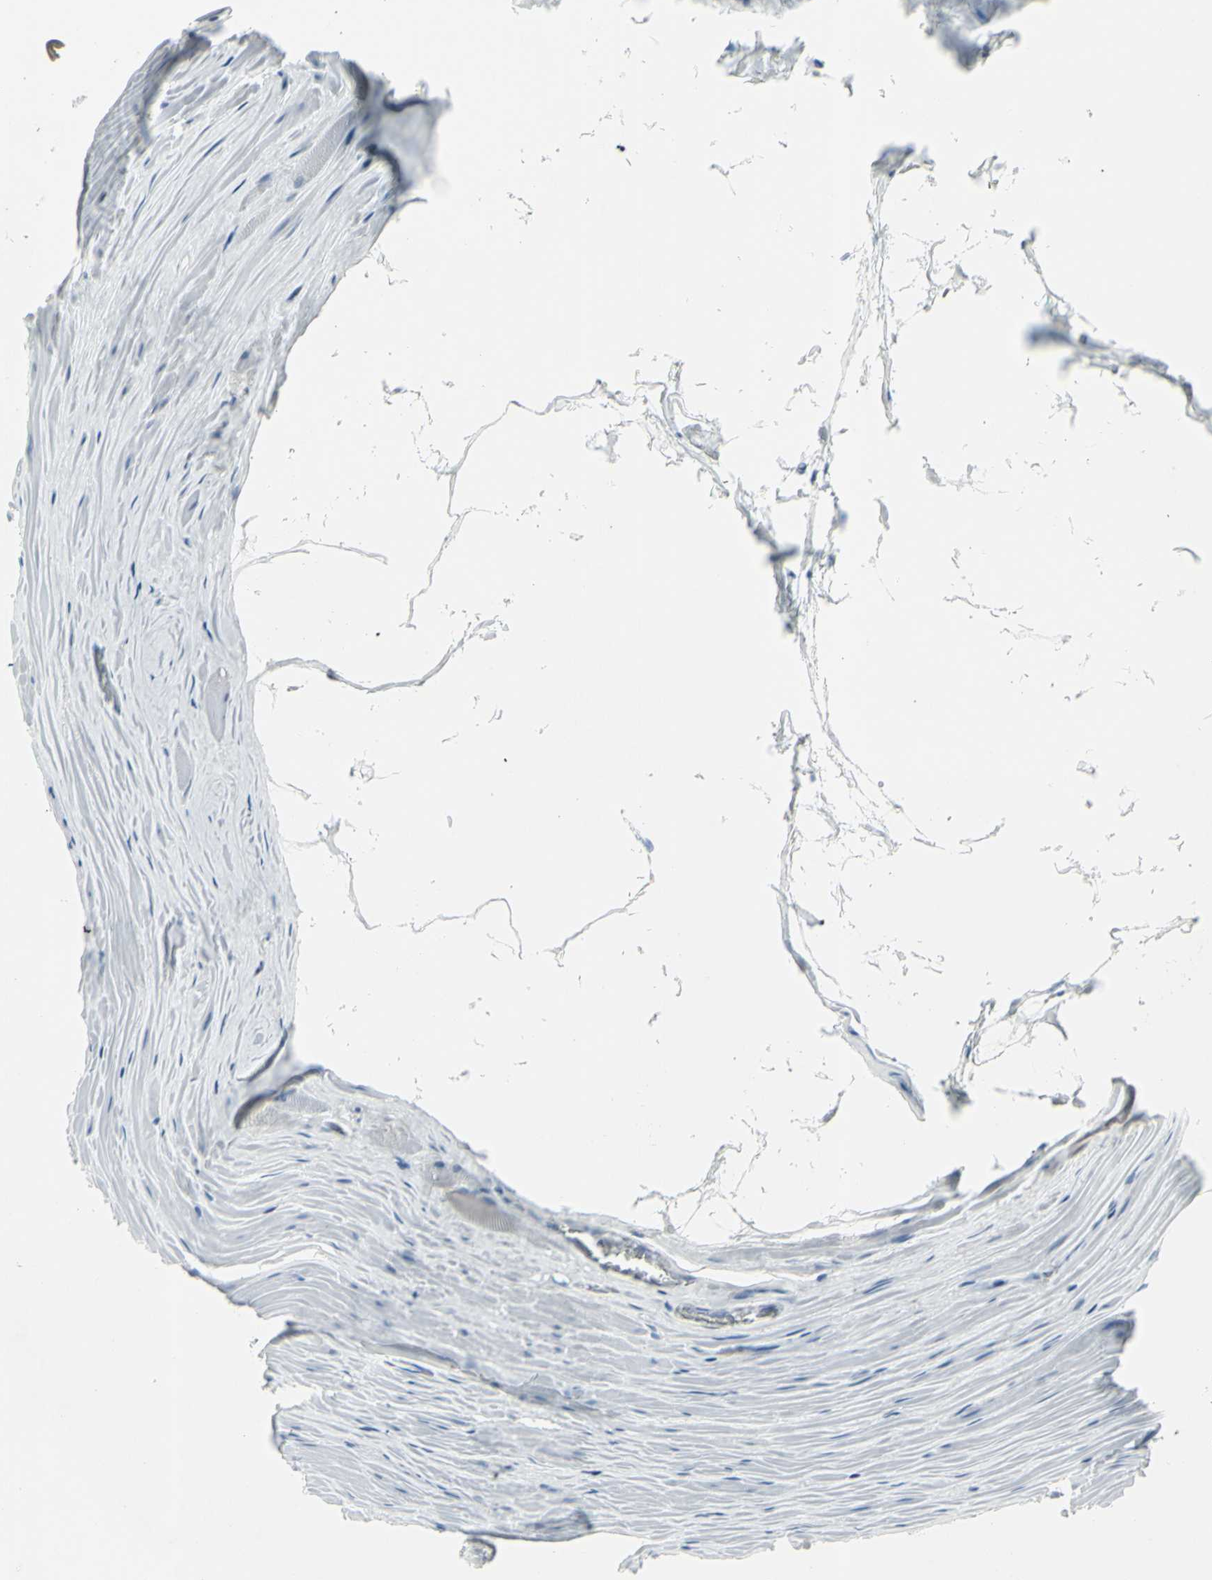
{"staining": {"intensity": "negative", "quantity": "none", "location": "none"}, "tissue": "prostate cancer", "cell_type": "Tumor cells", "image_type": "cancer", "snomed": [{"axis": "morphology", "description": "Adenocarcinoma, Low grade"}, {"axis": "topography", "description": "Prostate"}], "caption": "High magnification brightfield microscopy of prostate cancer (adenocarcinoma (low-grade)) stained with DAB (brown) and counterstained with hematoxylin (blue): tumor cells show no significant expression.", "gene": "RAB3A", "patient": {"sex": "male", "age": 64}}